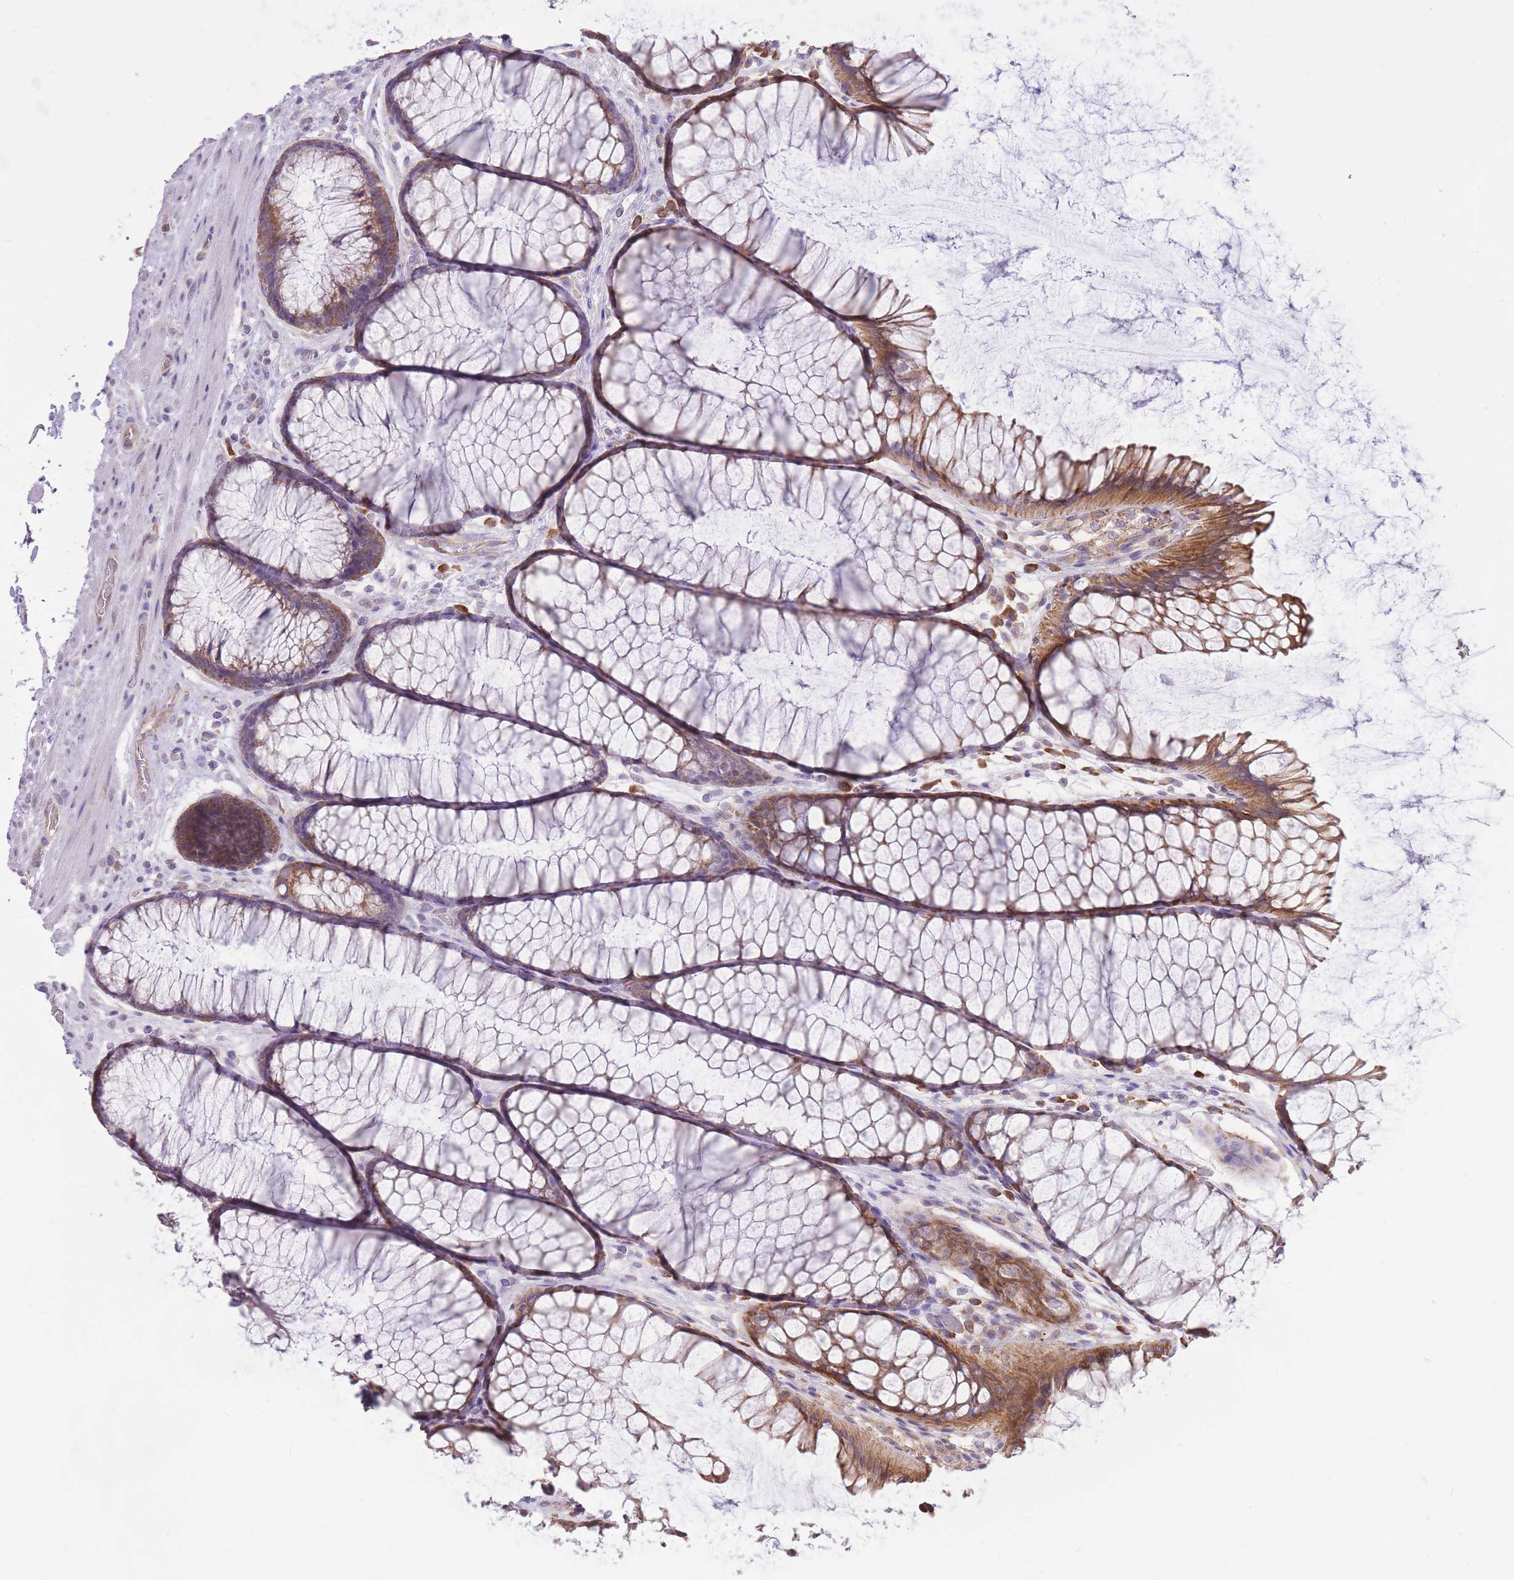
{"staining": {"intensity": "negative", "quantity": "none", "location": "none"}, "tissue": "colon", "cell_type": "Endothelial cells", "image_type": "normal", "snomed": [{"axis": "morphology", "description": "Normal tissue, NOS"}, {"axis": "topography", "description": "Colon"}], "caption": "Endothelial cells are negative for protein expression in unremarkable human colon. Brightfield microscopy of immunohistochemistry stained with DAB (3,3'-diaminobenzidine) (brown) and hematoxylin (blue), captured at high magnification.", "gene": "ZNF501", "patient": {"sex": "female", "age": 82}}